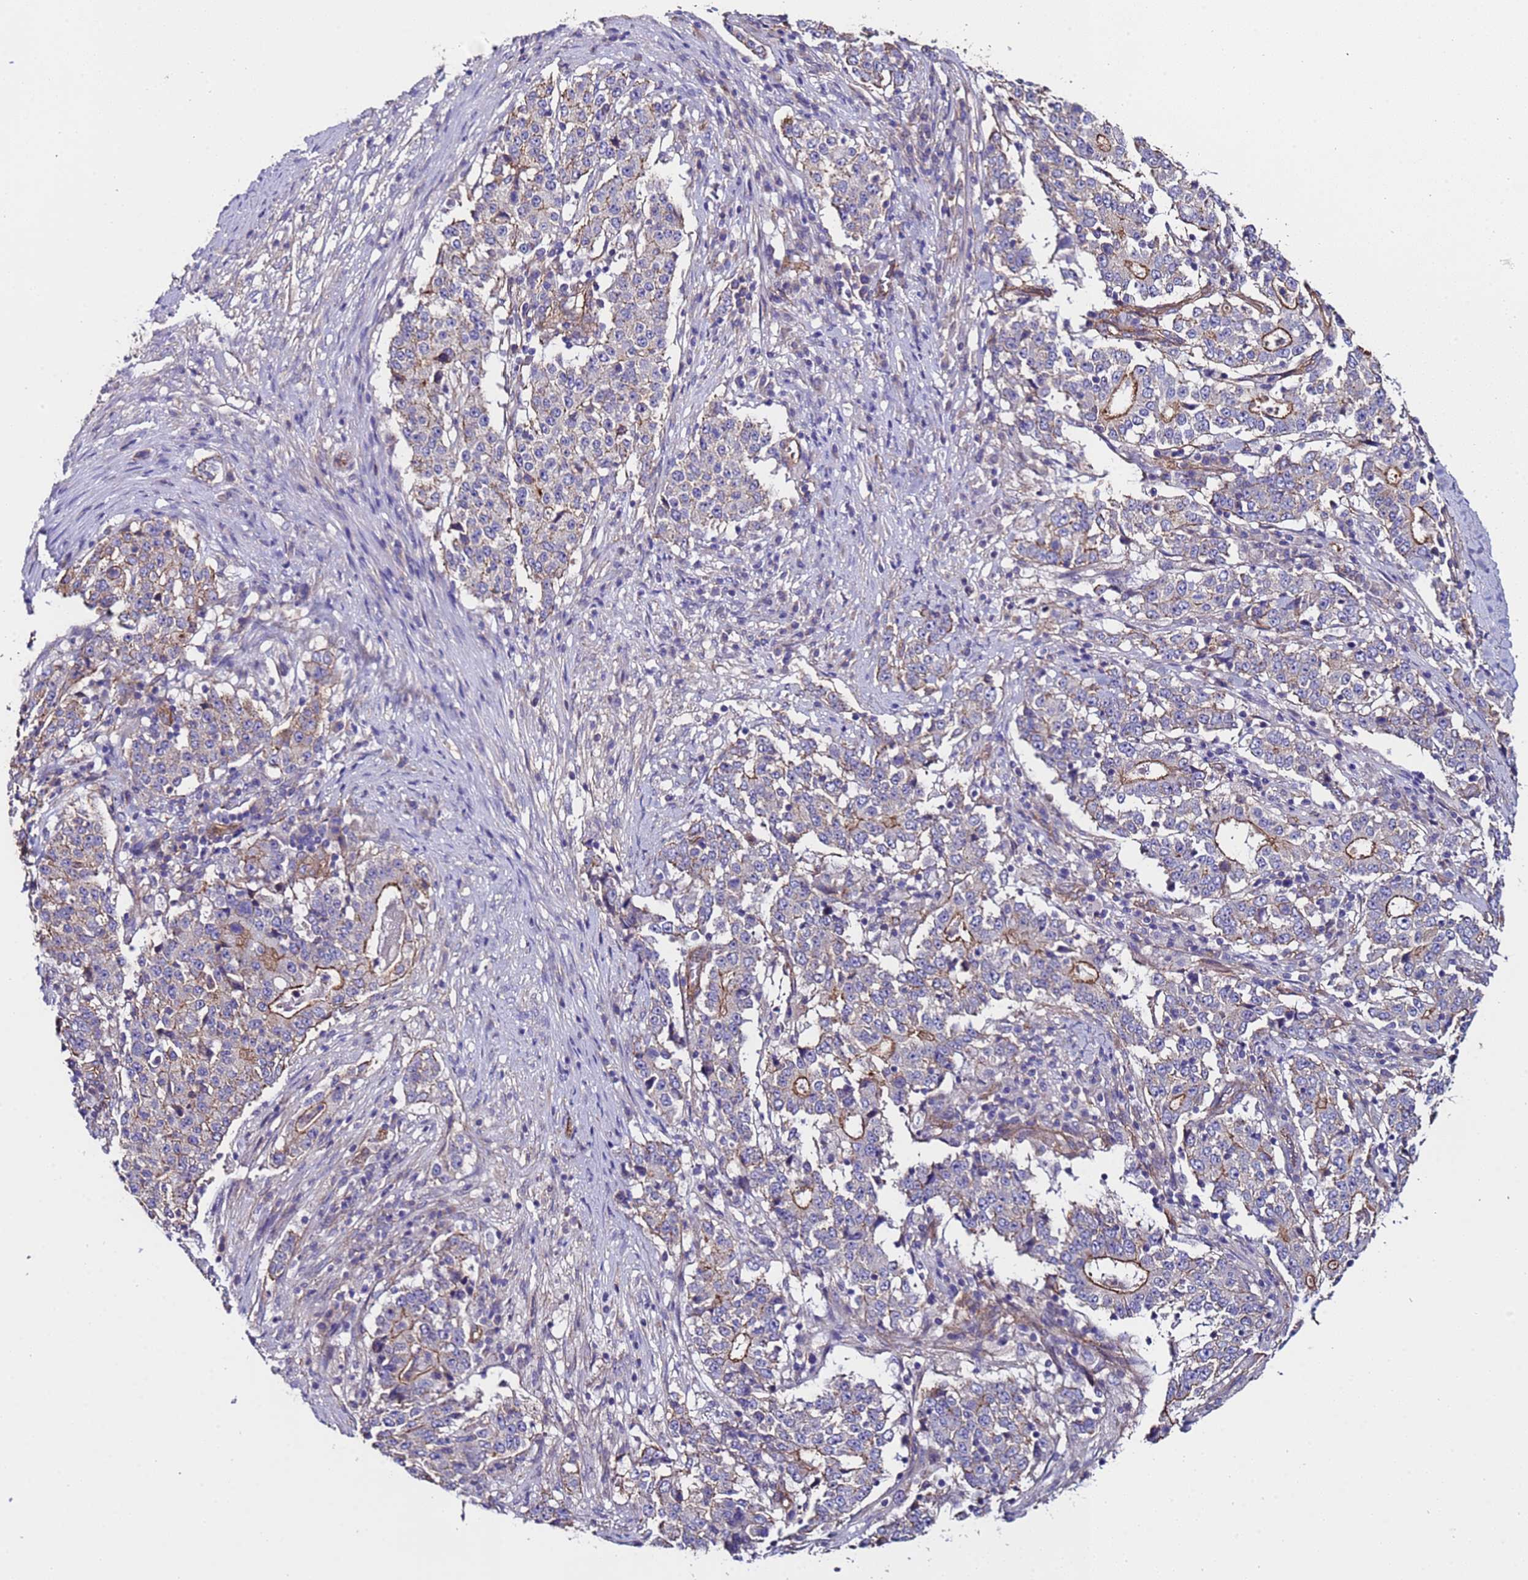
{"staining": {"intensity": "moderate", "quantity": "25%-75%", "location": "cytoplasmic/membranous"}, "tissue": "stomach cancer", "cell_type": "Tumor cells", "image_type": "cancer", "snomed": [{"axis": "morphology", "description": "Adenocarcinoma, NOS"}, {"axis": "topography", "description": "Stomach"}], "caption": "Protein staining shows moderate cytoplasmic/membranous expression in approximately 25%-75% of tumor cells in stomach adenocarcinoma.", "gene": "ZNF248", "patient": {"sex": "male", "age": 59}}